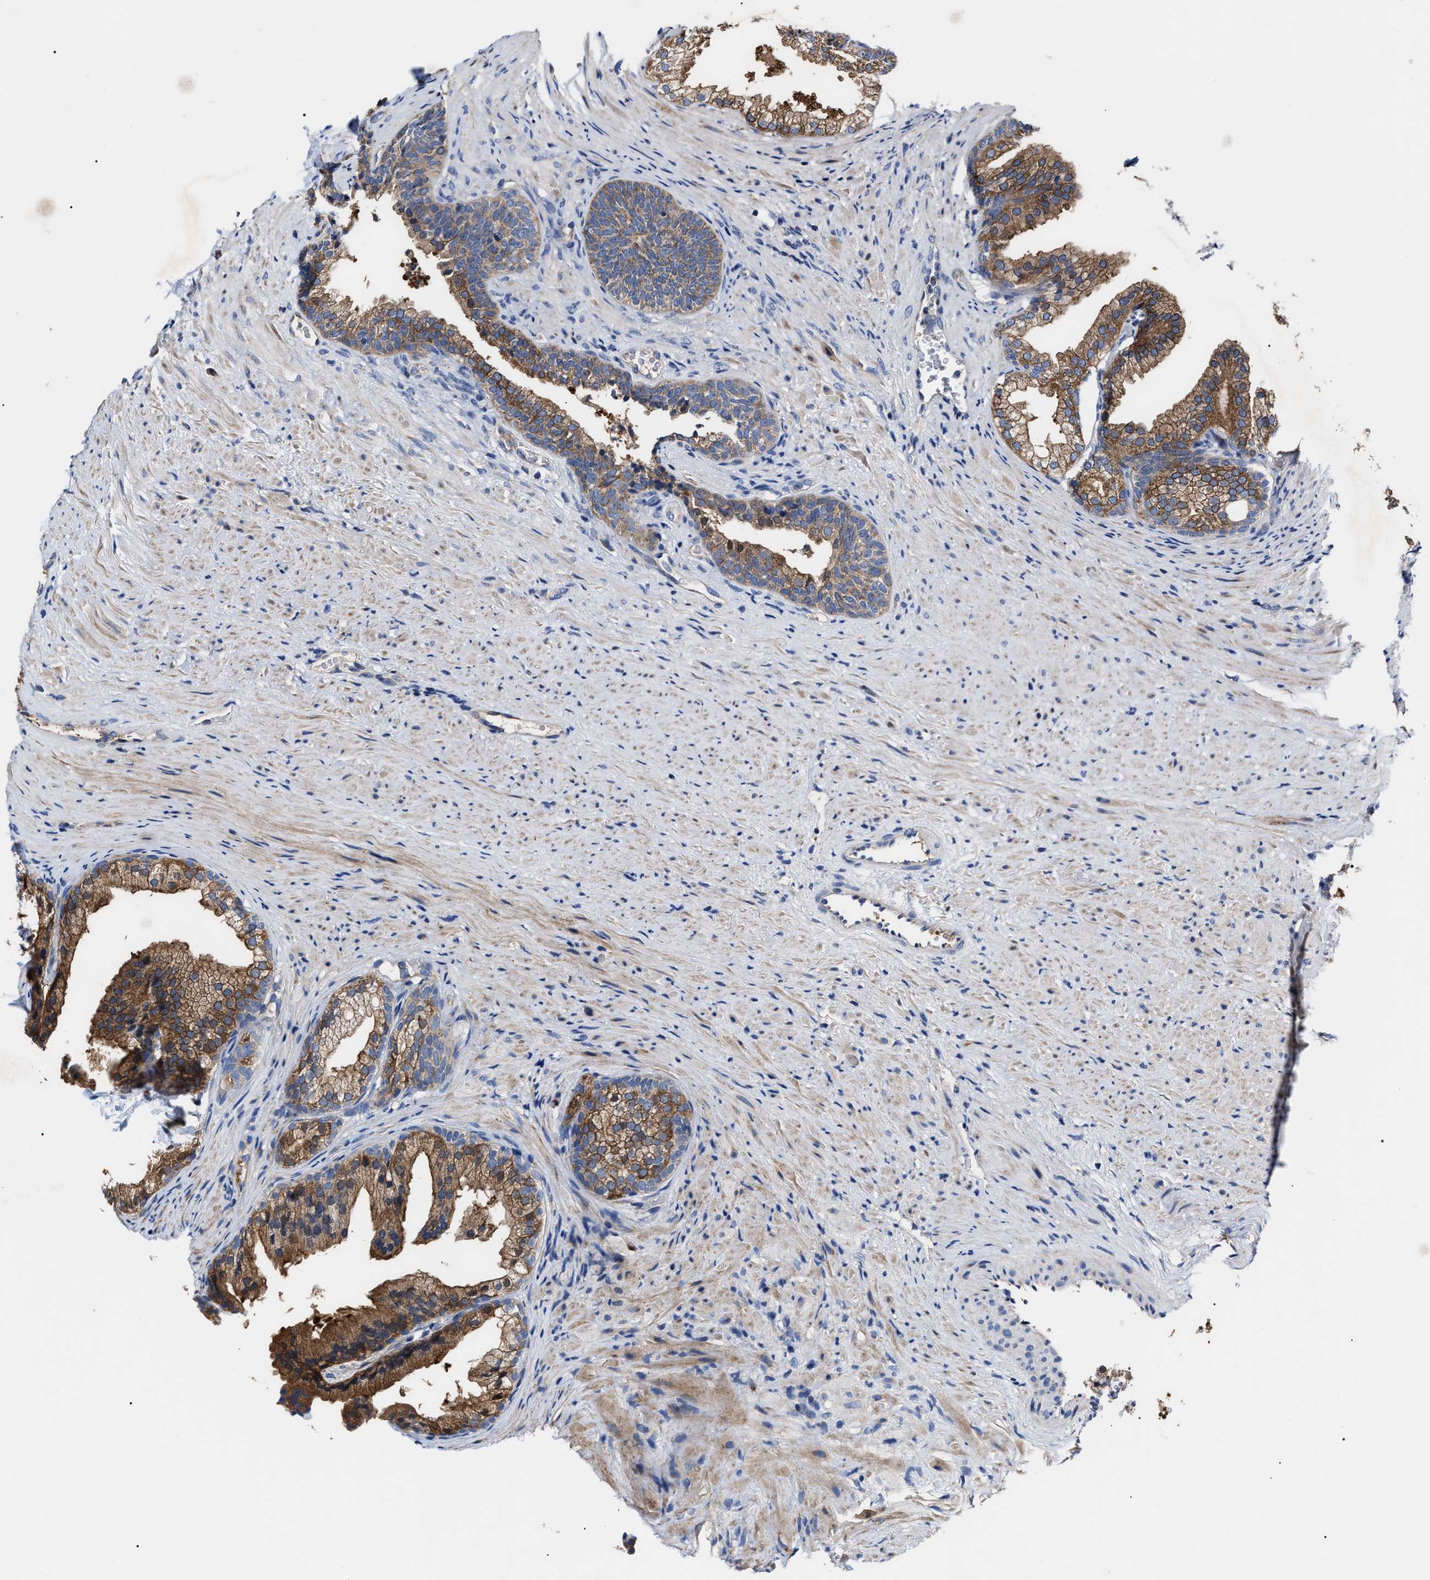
{"staining": {"intensity": "strong", "quantity": ">75%", "location": "cytoplasmic/membranous"}, "tissue": "prostate", "cell_type": "Glandular cells", "image_type": "normal", "snomed": [{"axis": "morphology", "description": "Normal tissue, NOS"}, {"axis": "topography", "description": "Prostate"}], "caption": "Protein expression analysis of benign human prostate reveals strong cytoplasmic/membranous expression in about >75% of glandular cells. Ihc stains the protein in brown and the nuclei are stained blue.", "gene": "MACC1", "patient": {"sex": "male", "age": 76}}